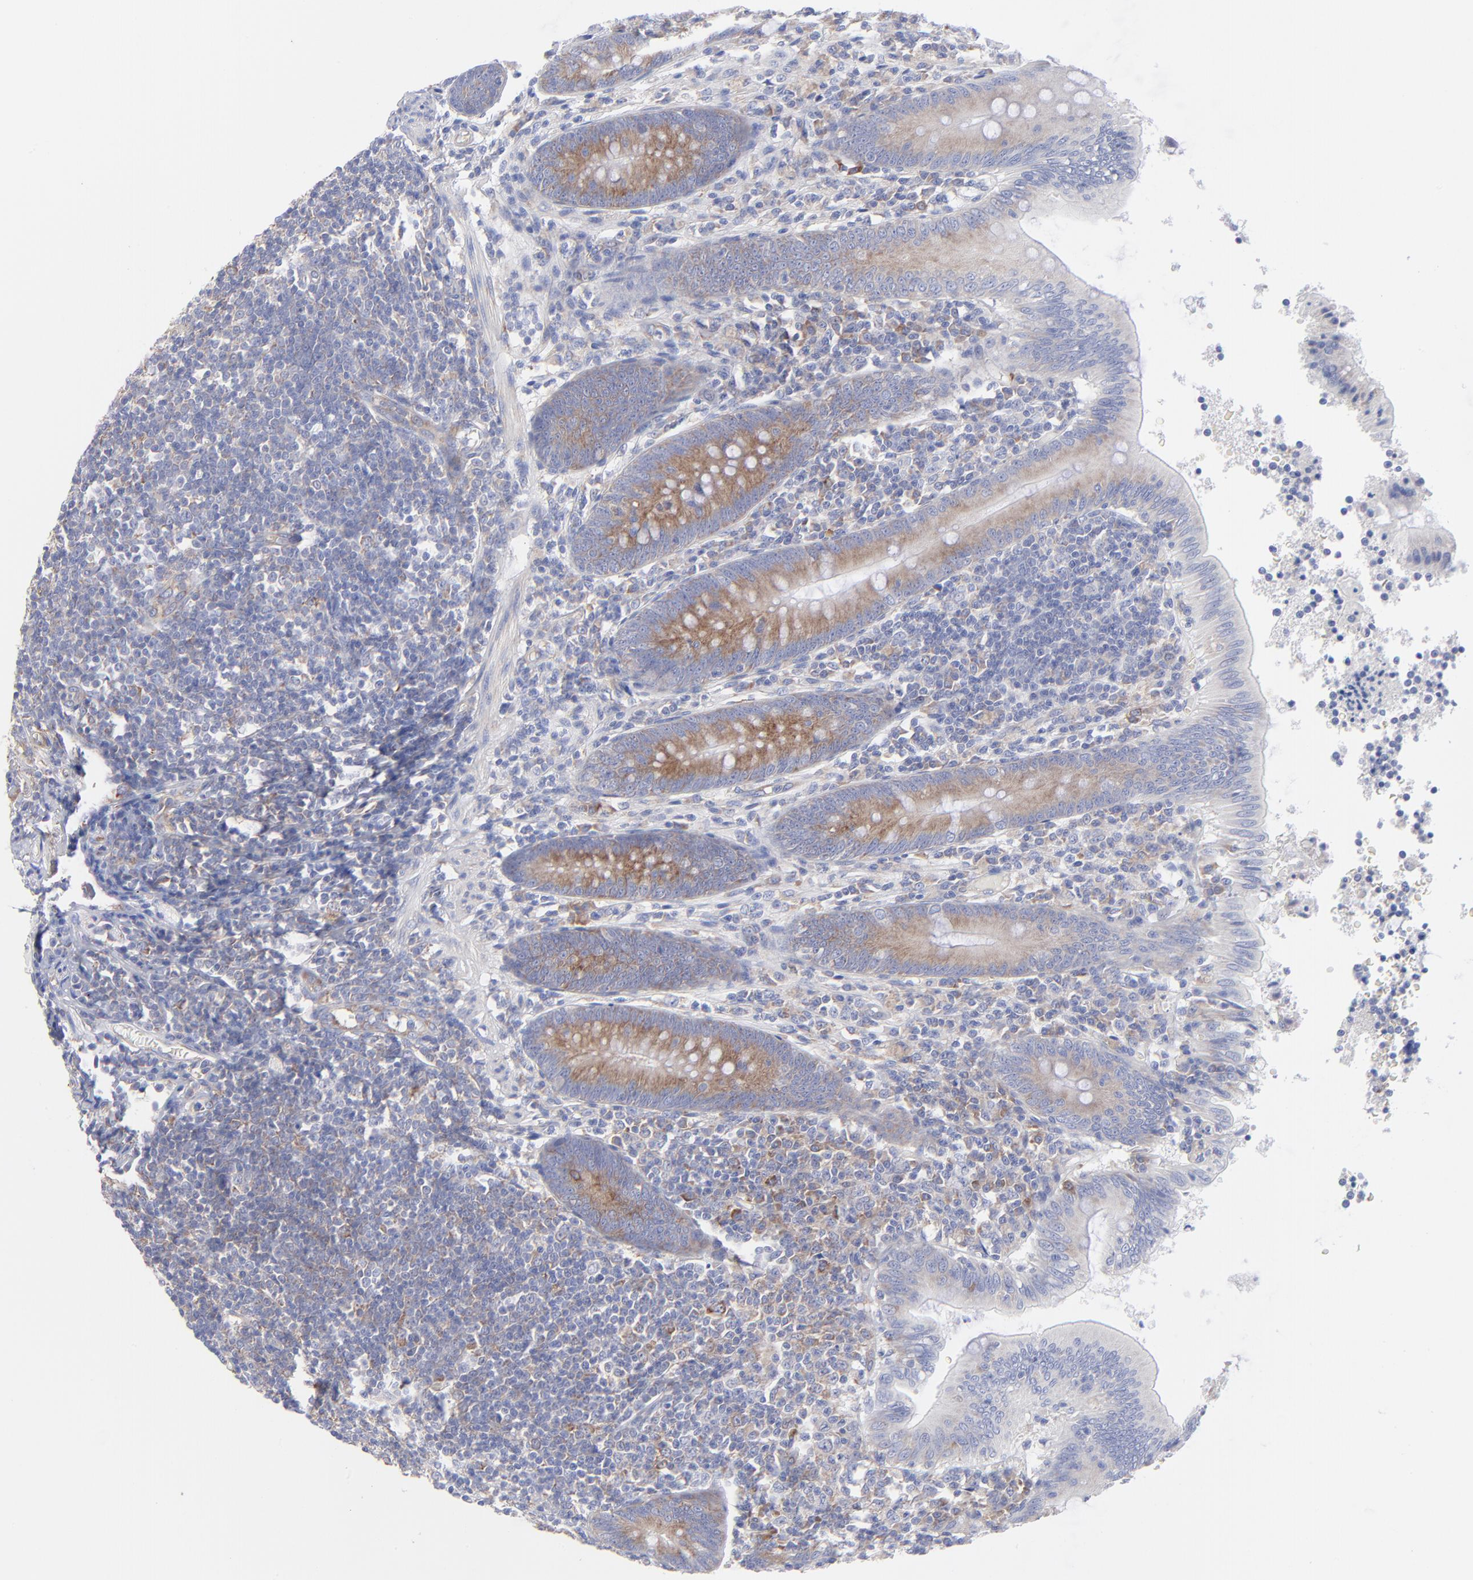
{"staining": {"intensity": "moderate", "quantity": "25%-75%", "location": "cytoplasmic/membranous"}, "tissue": "appendix", "cell_type": "Glandular cells", "image_type": "normal", "snomed": [{"axis": "morphology", "description": "Normal tissue, NOS"}, {"axis": "morphology", "description": "Inflammation, NOS"}, {"axis": "topography", "description": "Appendix"}], "caption": "Immunohistochemical staining of benign appendix shows moderate cytoplasmic/membranous protein positivity in about 25%-75% of glandular cells.", "gene": "EIF2AK2", "patient": {"sex": "male", "age": 46}}